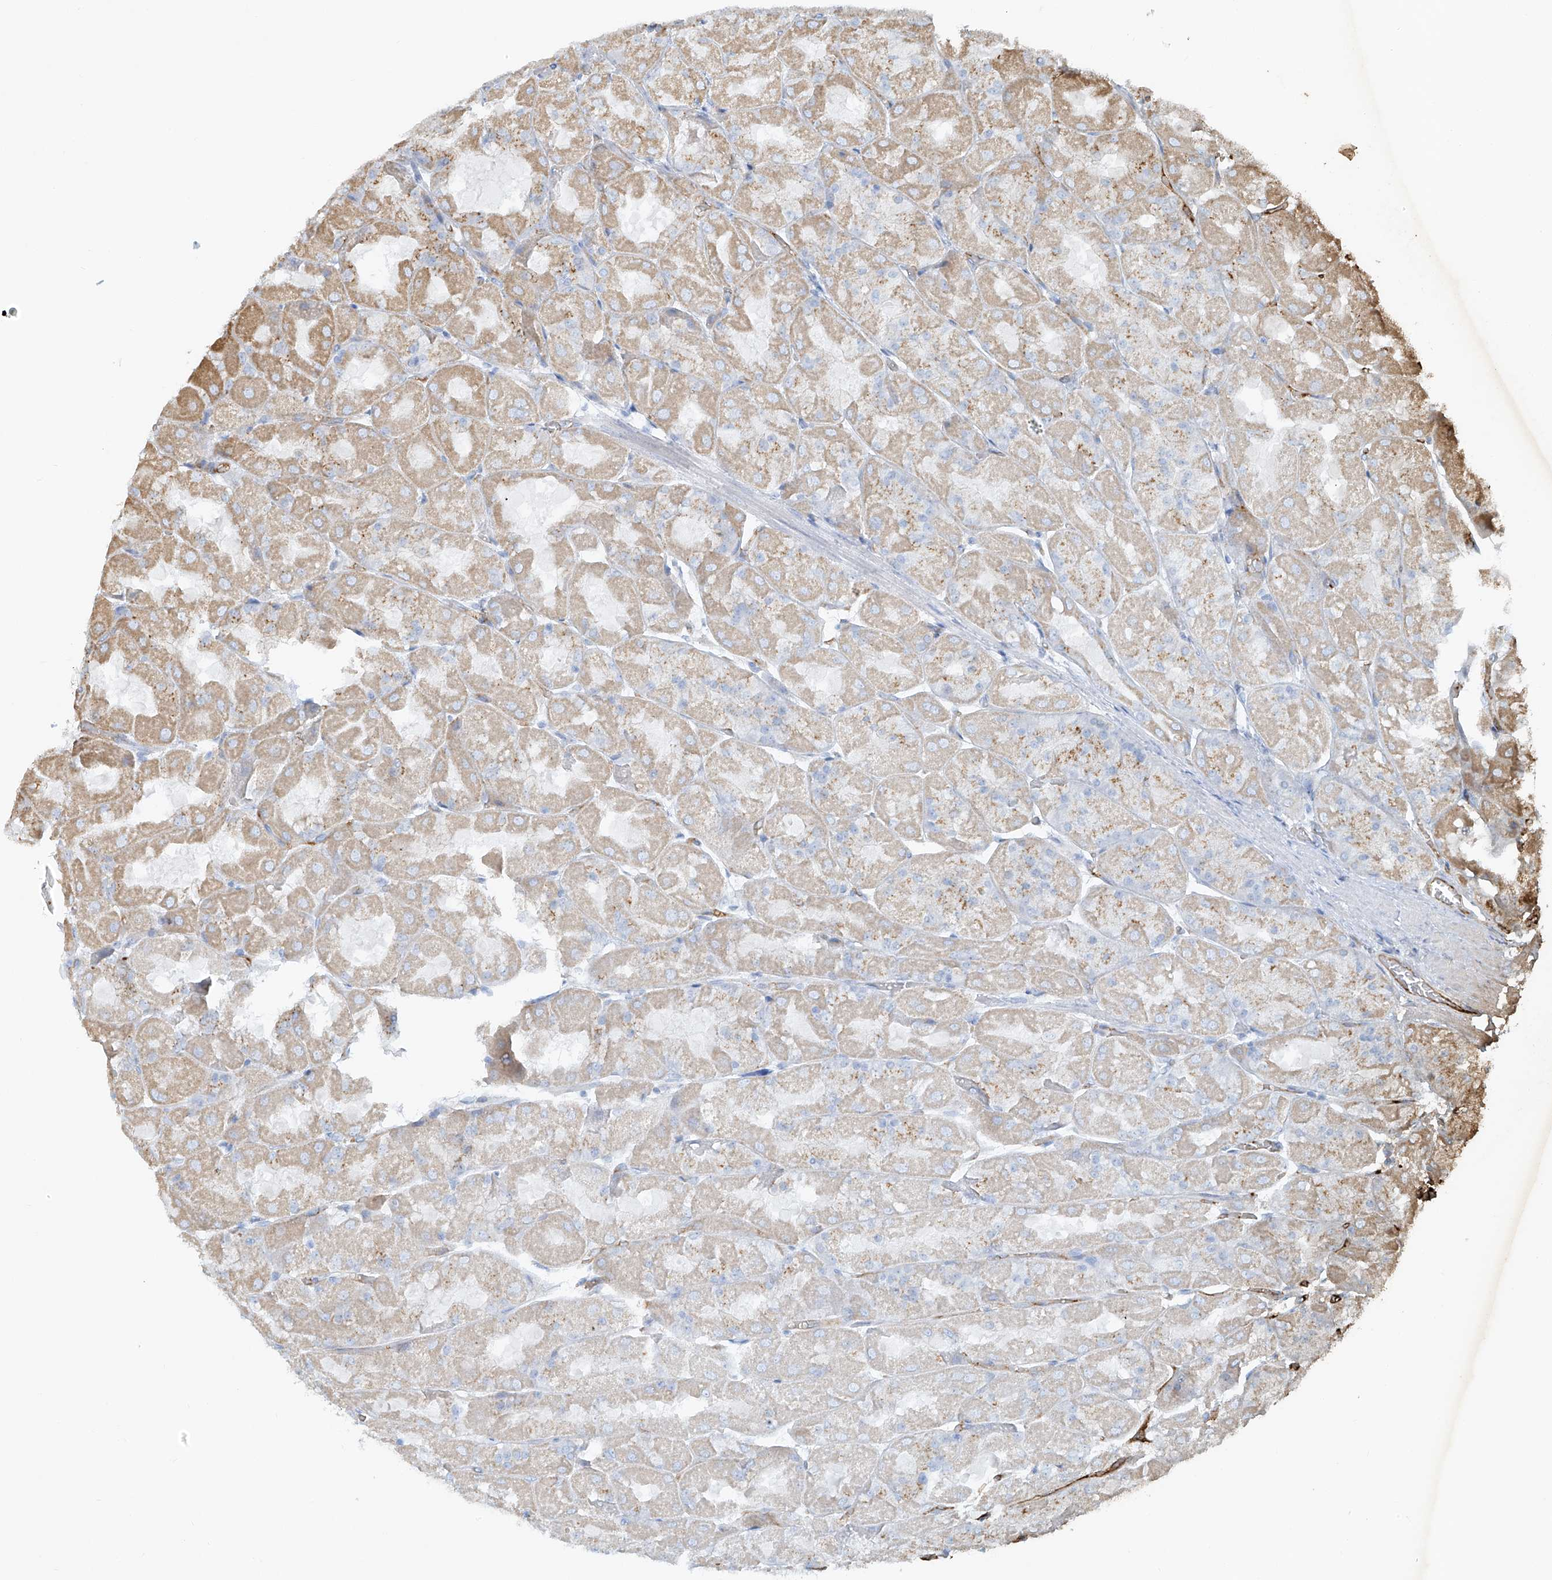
{"staining": {"intensity": "moderate", "quantity": "25%-75%", "location": "cytoplasmic/membranous"}, "tissue": "stomach", "cell_type": "Glandular cells", "image_type": "normal", "snomed": [{"axis": "morphology", "description": "Normal tissue, NOS"}, {"axis": "topography", "description": "Stomach"}], "caption": "The image displays immunohistochemical staining of normal stomach. There is moderate cytoplasmic/membranous positivity is present in about 25%-75% of glandular cells.", "gene": "VAMP5", "patient": {"sex": "female", "age": 61}}